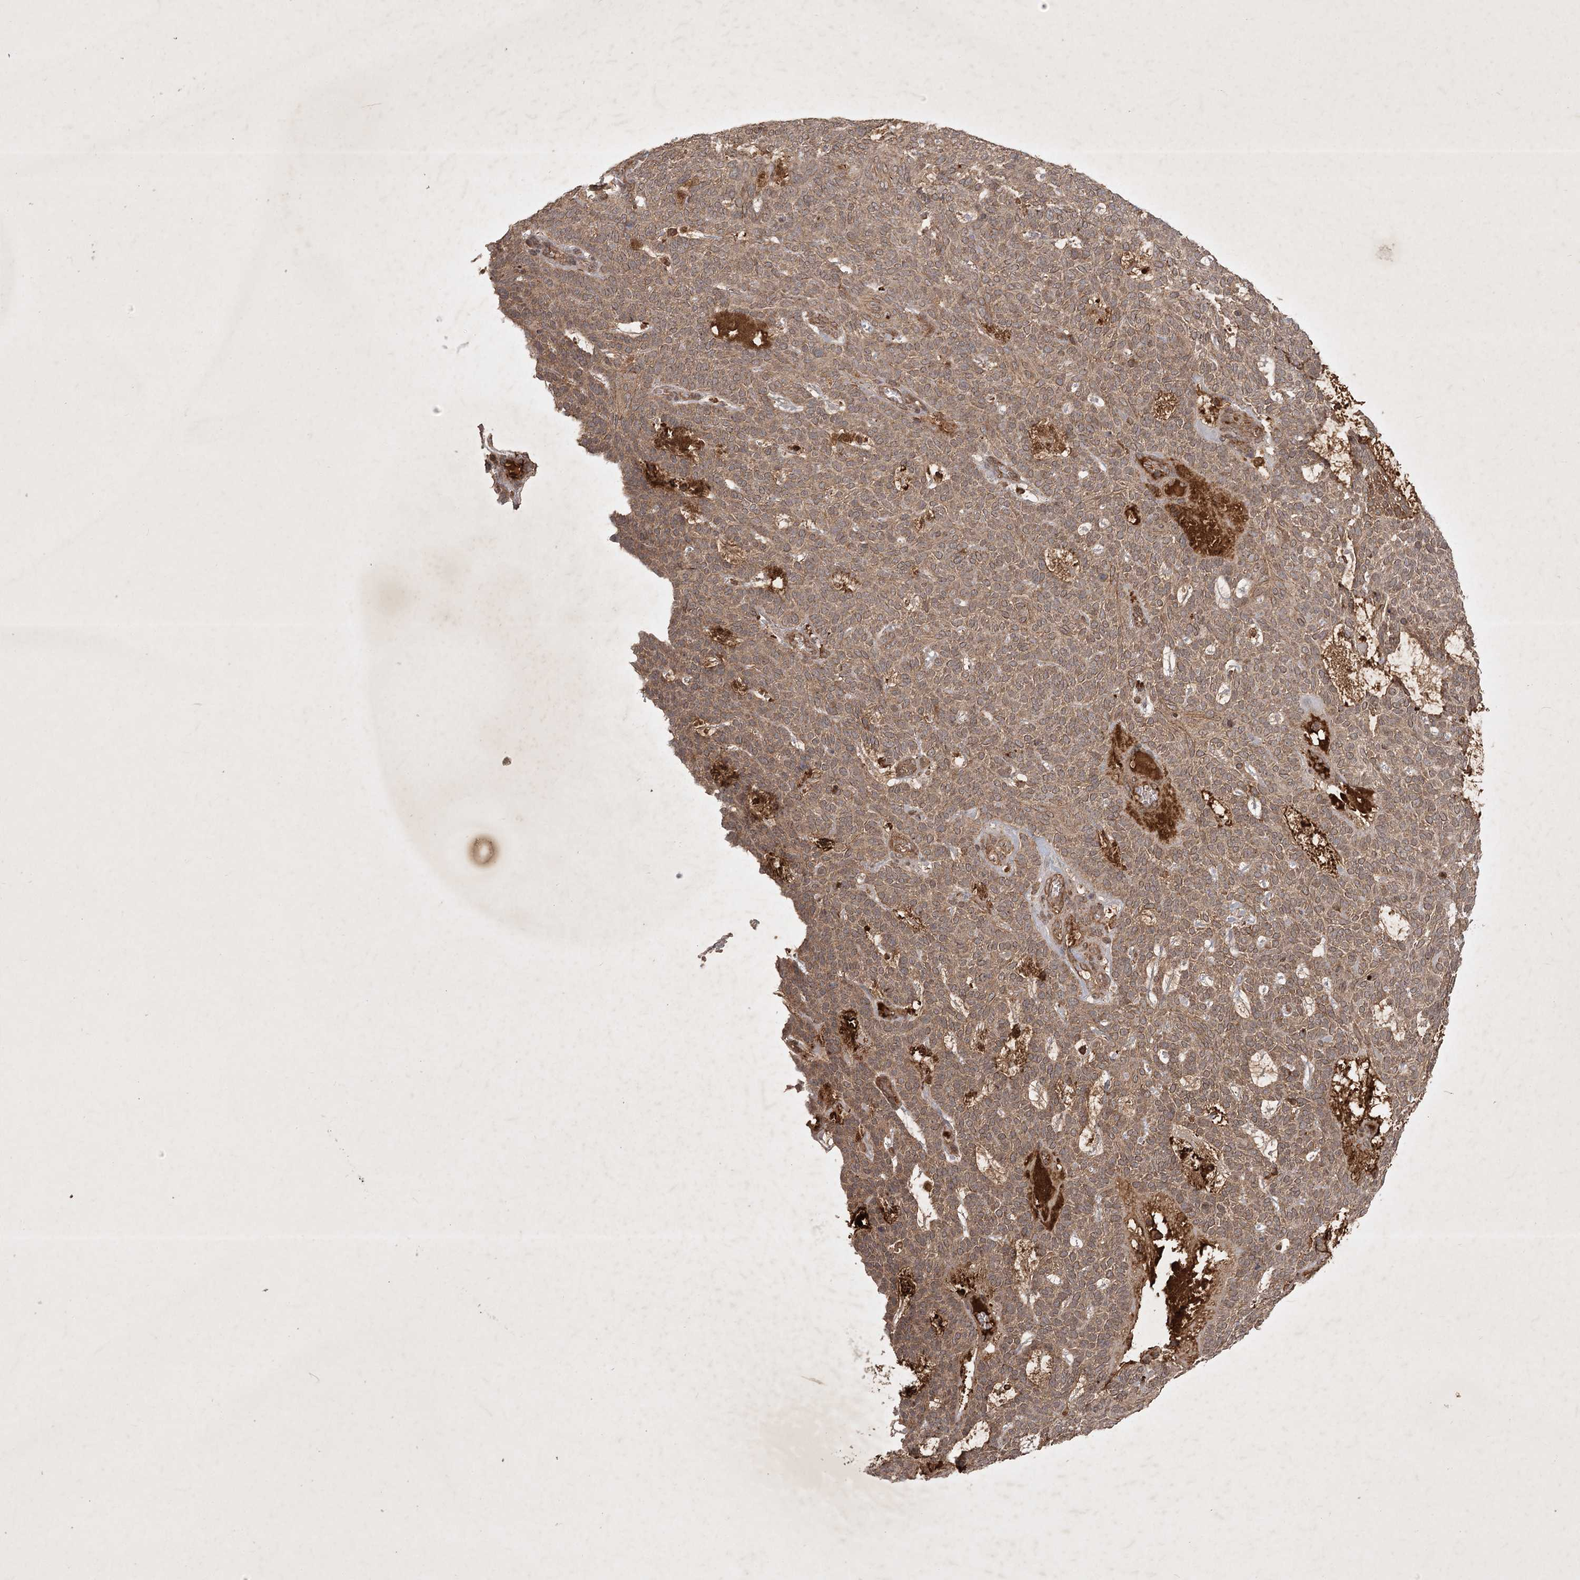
{"staining": {"intensity": "weak", "quantity": ">75%", "location": "cytoplasmic/membranous"}, "tissue": "skin cancer", "cell_type": "Tumor cells", "image_type": "cancer", "snomed": [{"axis": "morphology", "description": "Squamous cell carcinoma, NOS"}, {"axis": "topography", "description": "Skin"}], "caption": "A histopathology image of skin cancer (squamous cell carcinoma) stained for a protein exhibits weak cytoplasmic/membranous brown staining in tumor cells.", "gene": "ARL13A", "patient": {"sex": "female", "age": 90}}